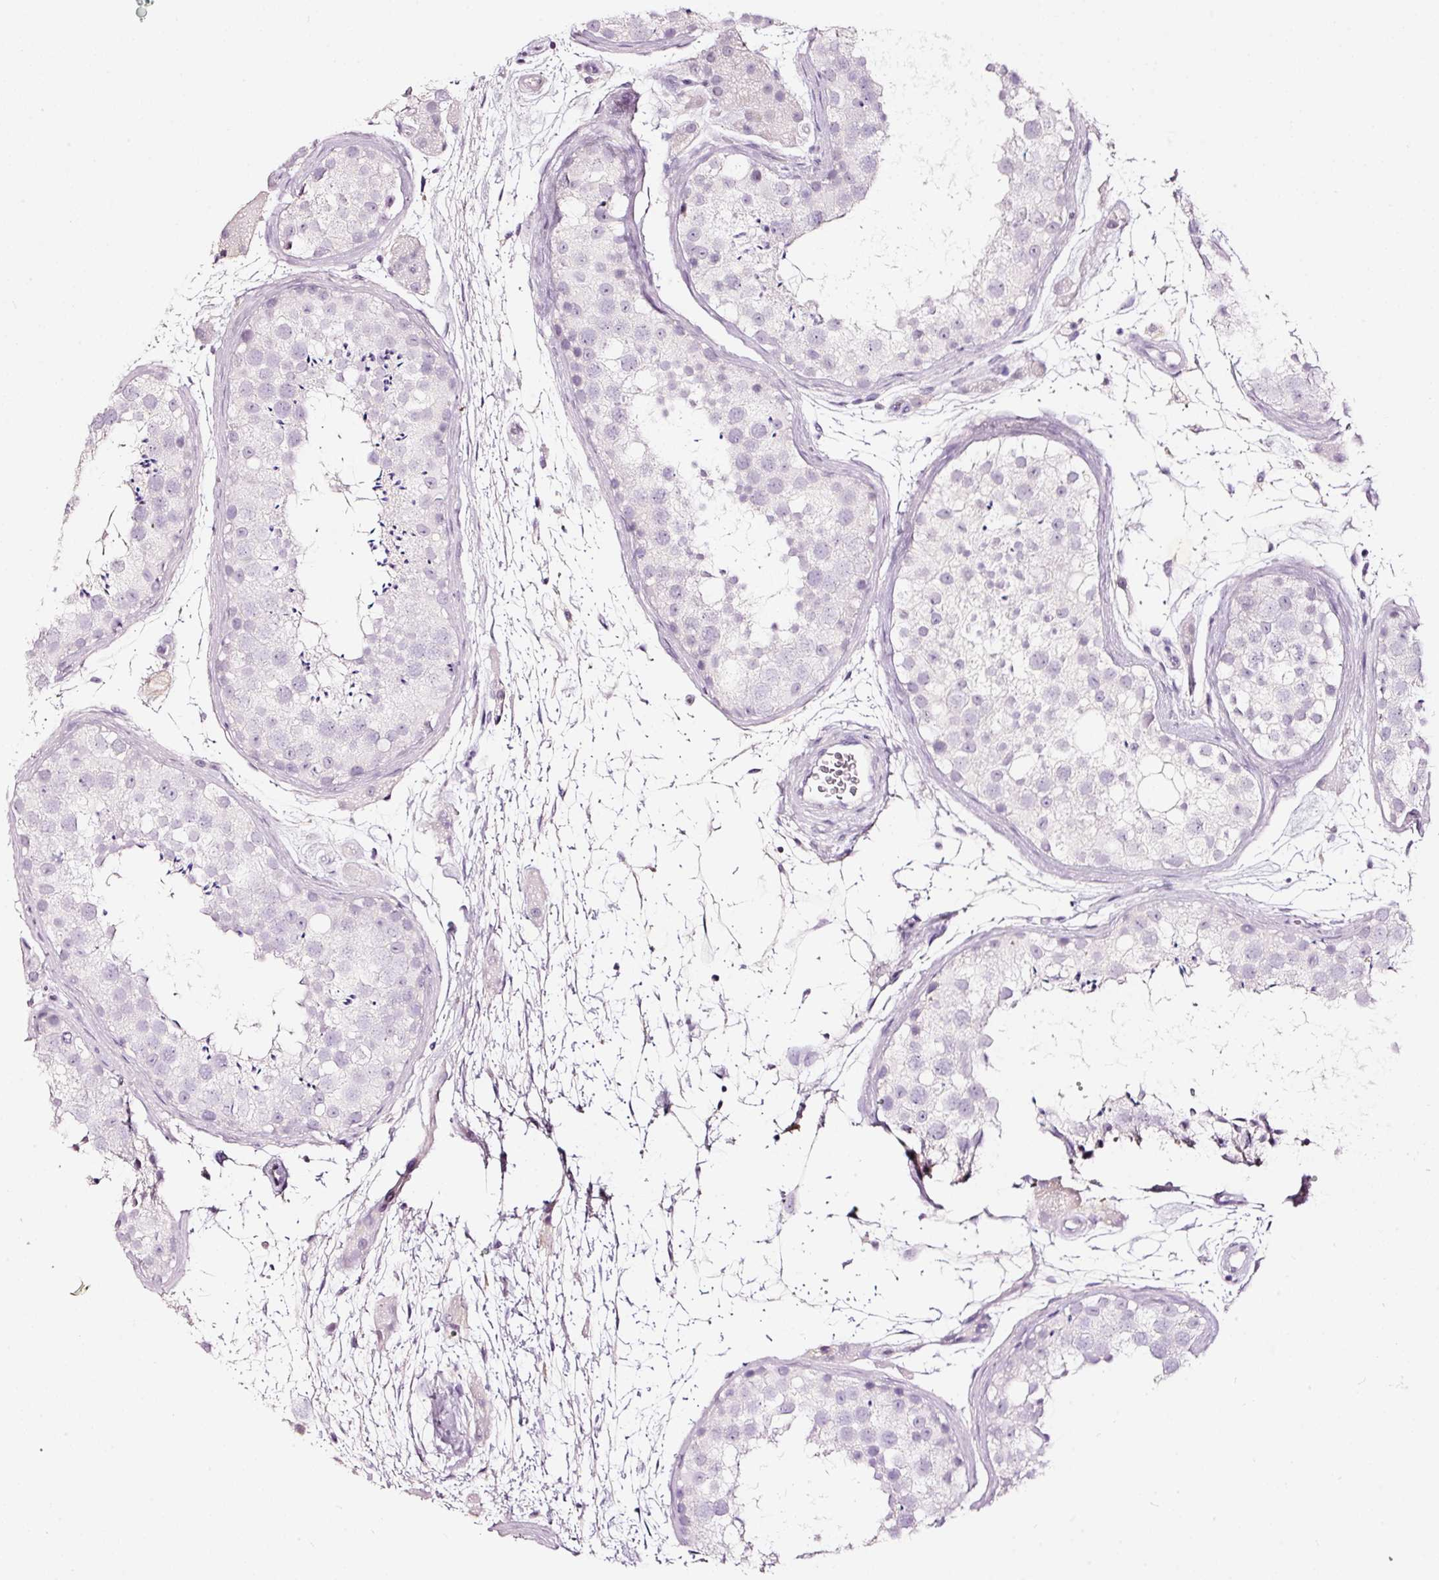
{"staining": {"intensity": "negative", "quantity": "none", "location": "none"}, "tissue": "testis", "cell_type": "Cells in seminiferous ducts", "image_type": "normal", "snomed": [{"axis": "morphology", "description": "Normal tissue, NOS"}, {"axis": "topography", "description": "Testis"}], "caption": "The IHC micrograph has no significant staining in cells in seminiferous ducts of testis. (DAB (3,3'-diaminobenzidine) immunohistochemistry (IHC), high magnification).", "gene": "LAMP3", "patient": {"sex": "male", "age": 41}}